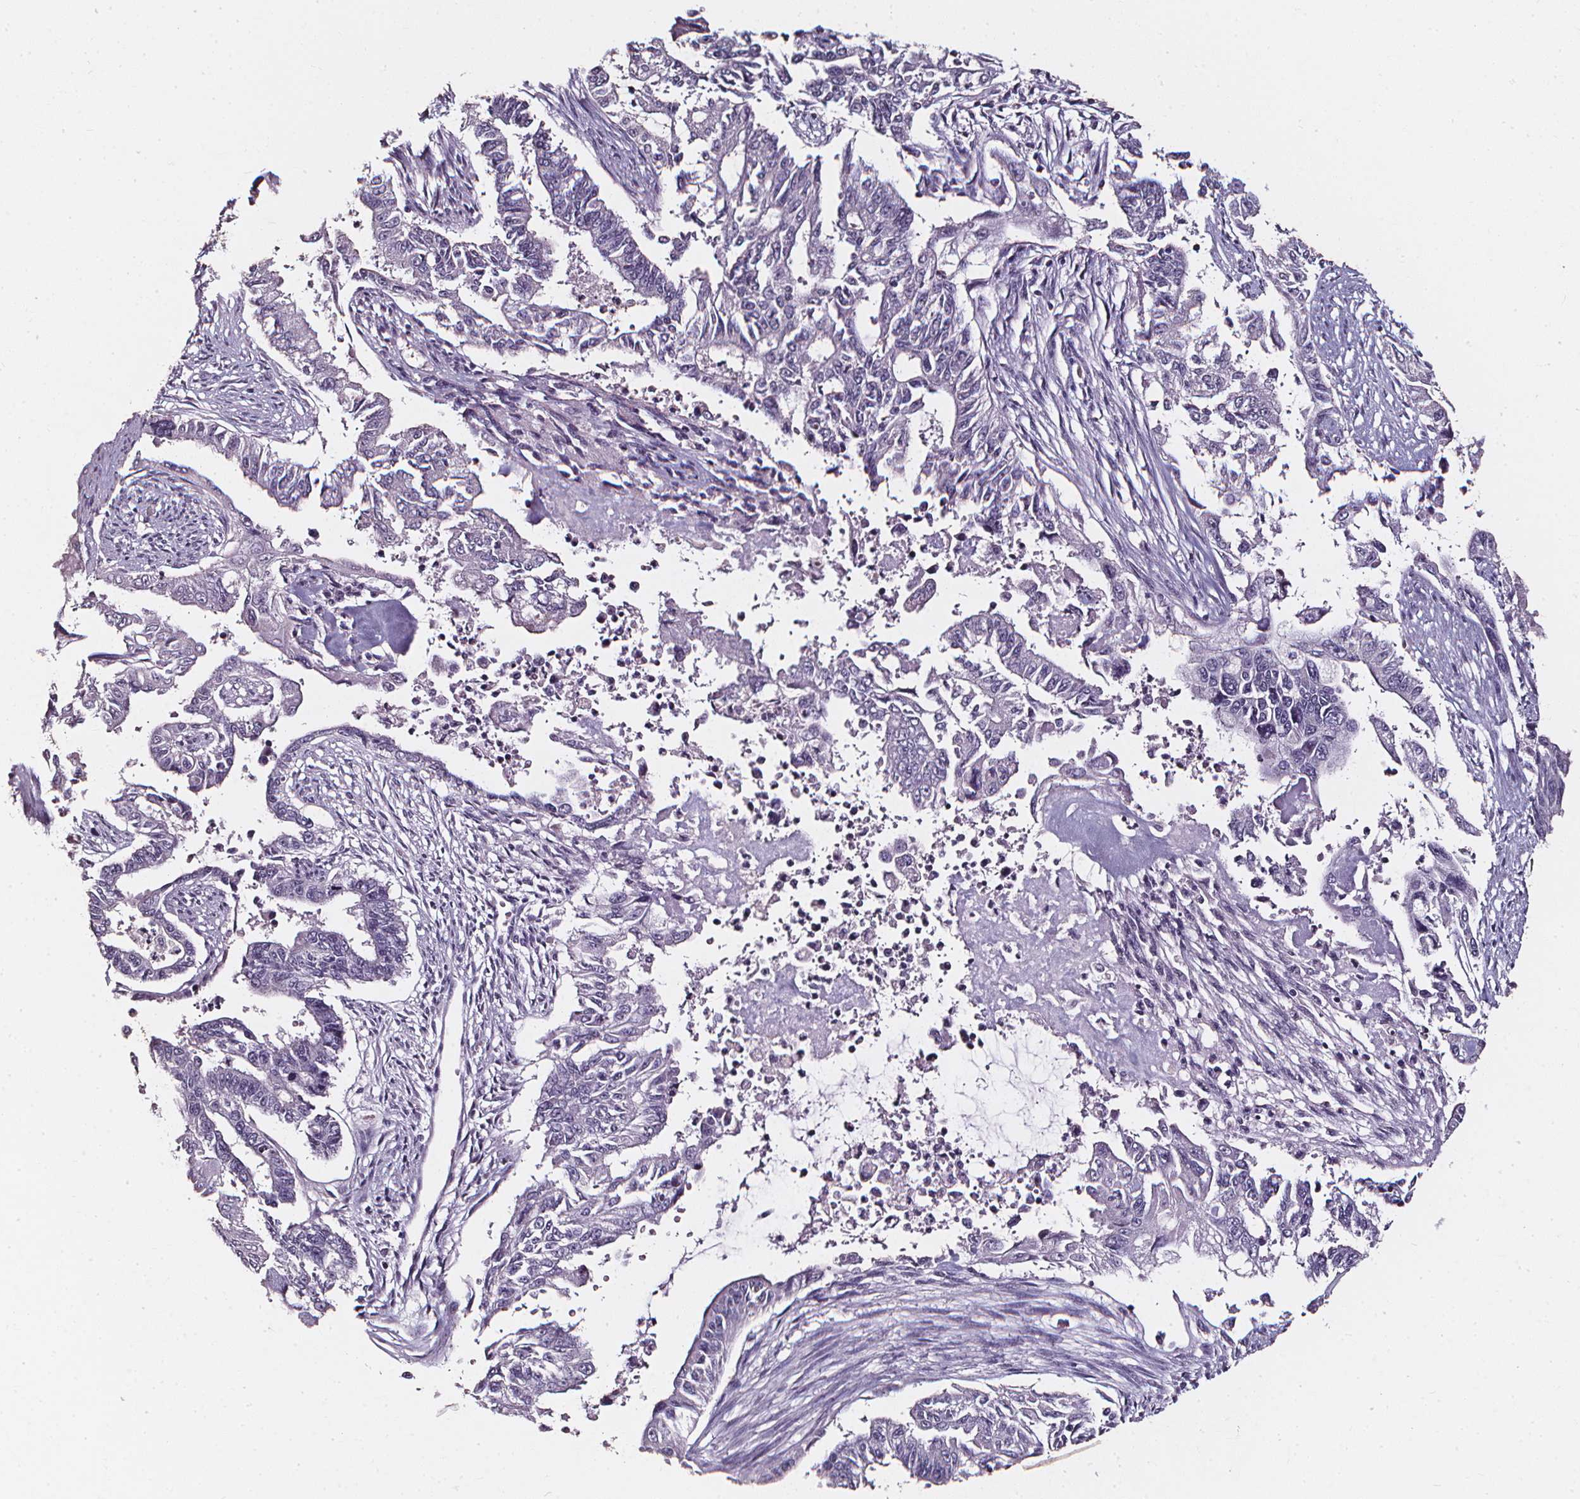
{"staining": {"intensity": "negative", "quantity": "none", "location": "none"}, "tissue": "endometrial cancer", "cell_type": "Tumor cells", "image_type": "cancer", "snomed": [{"axis": "morphology", "description": "Adenocarcinoma, NOS"}, {"axis": "topography", "description": "Uterus"}], "caption": "The image displays no significant expression in tumor cells of endometrial cancer (adenocarcinoma). (DAB immunohistochemistry visualized using brightfield microscopy, high magnification).", "gene": "DEFA5", "patient": {"sex": "female", "age": 59}}